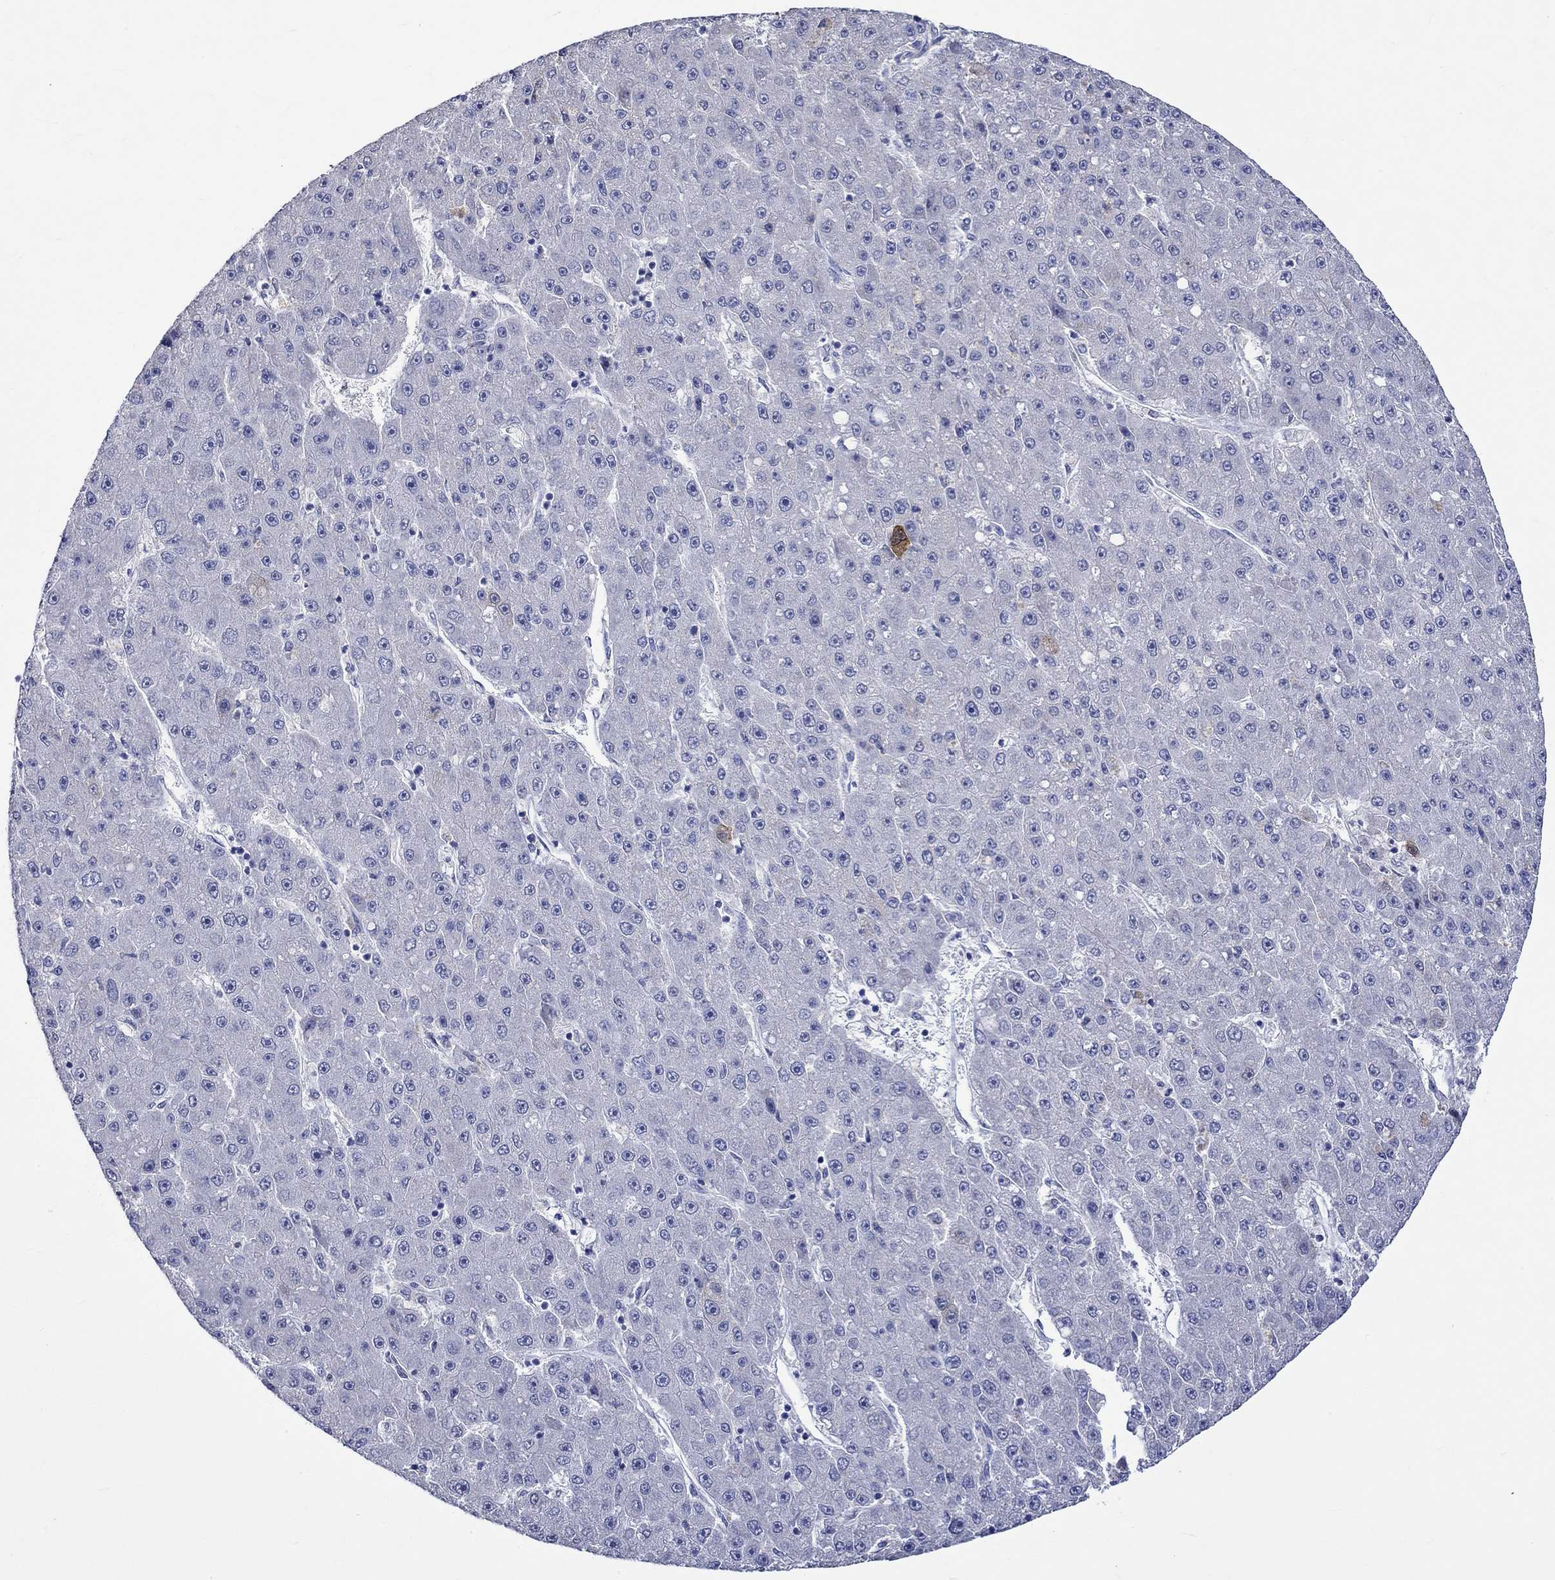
{"staining": {"intensity": "strong", "quantity": "<25%", "location": "cytoplasmic/membranous"}, "tissue": "liver cancer", "cell_type": "Tumor cells", "image_type": "cancer", "snomed": [{"axis": "morphology", "description": "Carcinoma, Hepatocellular, NOS"}, {"axis": "topography", "description": "Liver"}], "caption": "IHC photomicrograph of human liver hepatocellular carcinoma stained for a protein (brown), which exhibits medium levels of strong cytoplasmic/membranous staining in approximately <25% of tumor cells.", "gene": "CRYAB", "patient": {"sex": "male", "age": 67}}